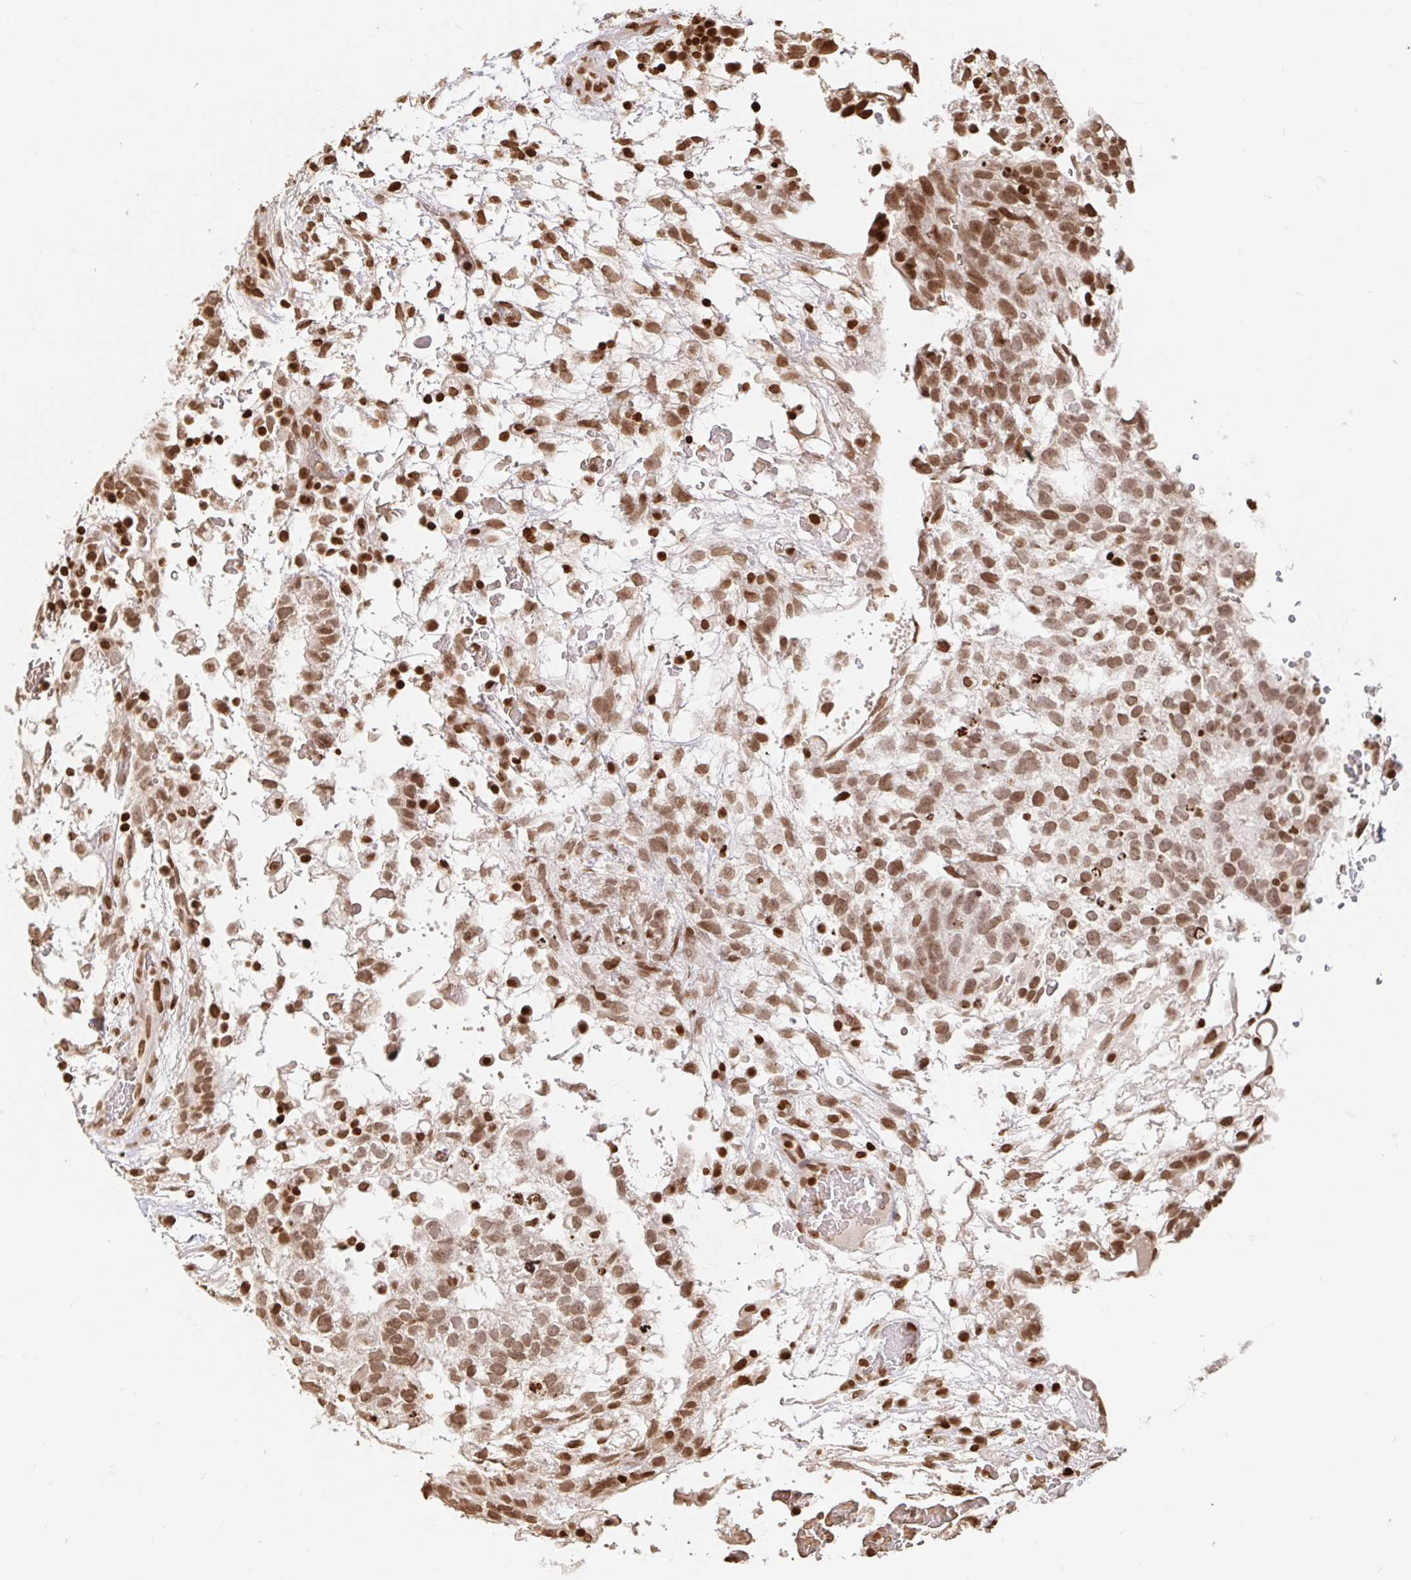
{"staining": {"intensity": "moderate", "quantity": ">75%", "location": "nuclear"}, "tissue": "testis cancer", "cell_type": "Tumor cells", "image_type": "cancer", "snomed": [{"axis": "morphology", "description": "Normal tissue, NOS"}, {"axis": "morphology", "description": "Carcinoma, Embryonal, NOS"}, {"axis": "topography", "description": "Testis"}], "caption": "There is medium levels of moderate nuclear expression in tumor cells of testis cancer, as demonstrated by immunohistochemical staining (brown color).", "gene": "H2BC5", "patient": {"sex": "male", "age": 32}}